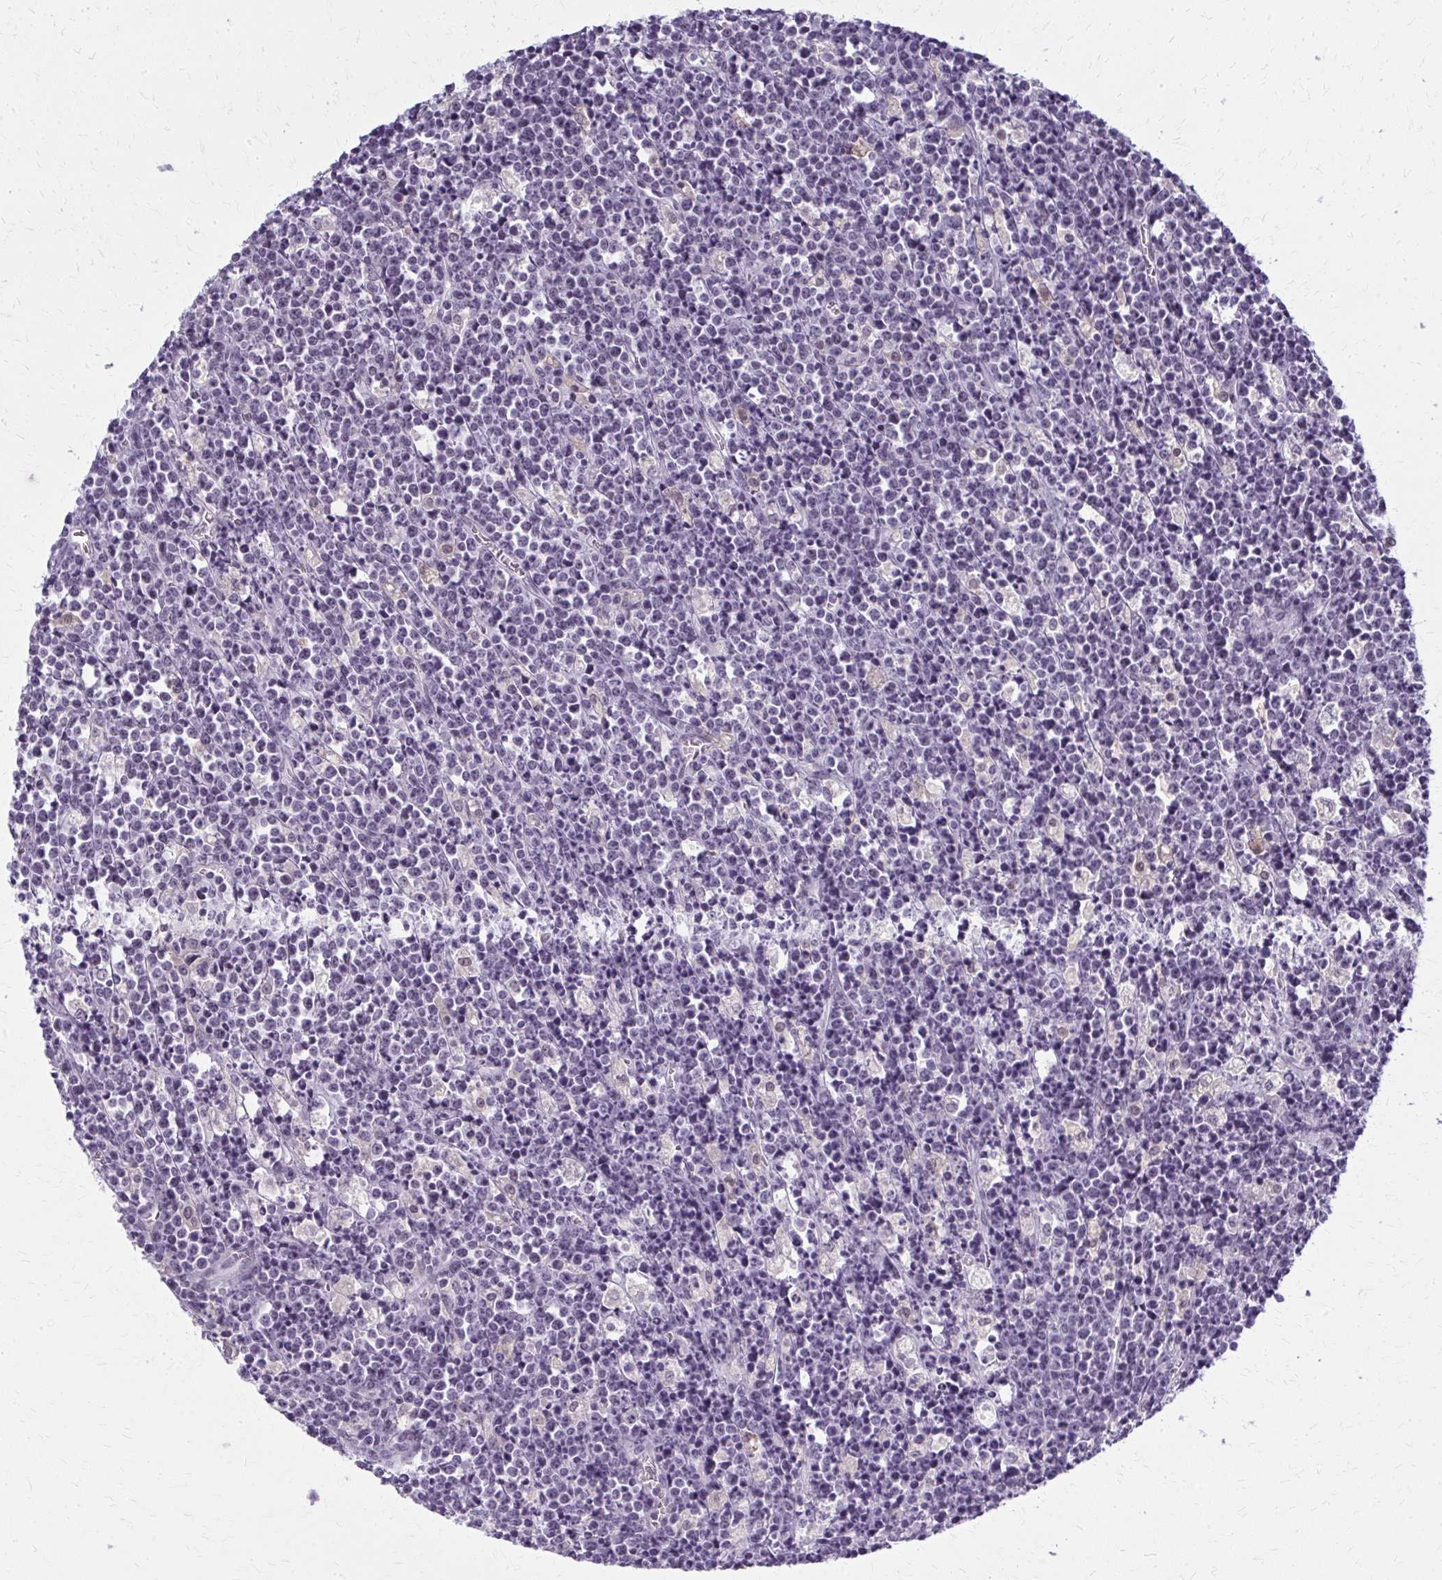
{"staining": {"intensity": "negative", "quantity": "none", "location": "none"}, "tissue": "lymphoma", "cell_type": "Tumor cells", "image_type": "cancer", "snomed": [{"axis": "morphology", "description": "Malignant lymphoma, non-Hodgkin's type, High grade"}, {"axis": "topography", "description": "Ovary"}], "caption": "DAB (3,3'-diaminobenzidine) immunohistochemical staining of high-grade malignant lymphoma, non-Hodgkin's type reveals no significant positivity in tumor cells.", "gene": "CASQ2", "patient": {"sex": "female", "age": 56}}